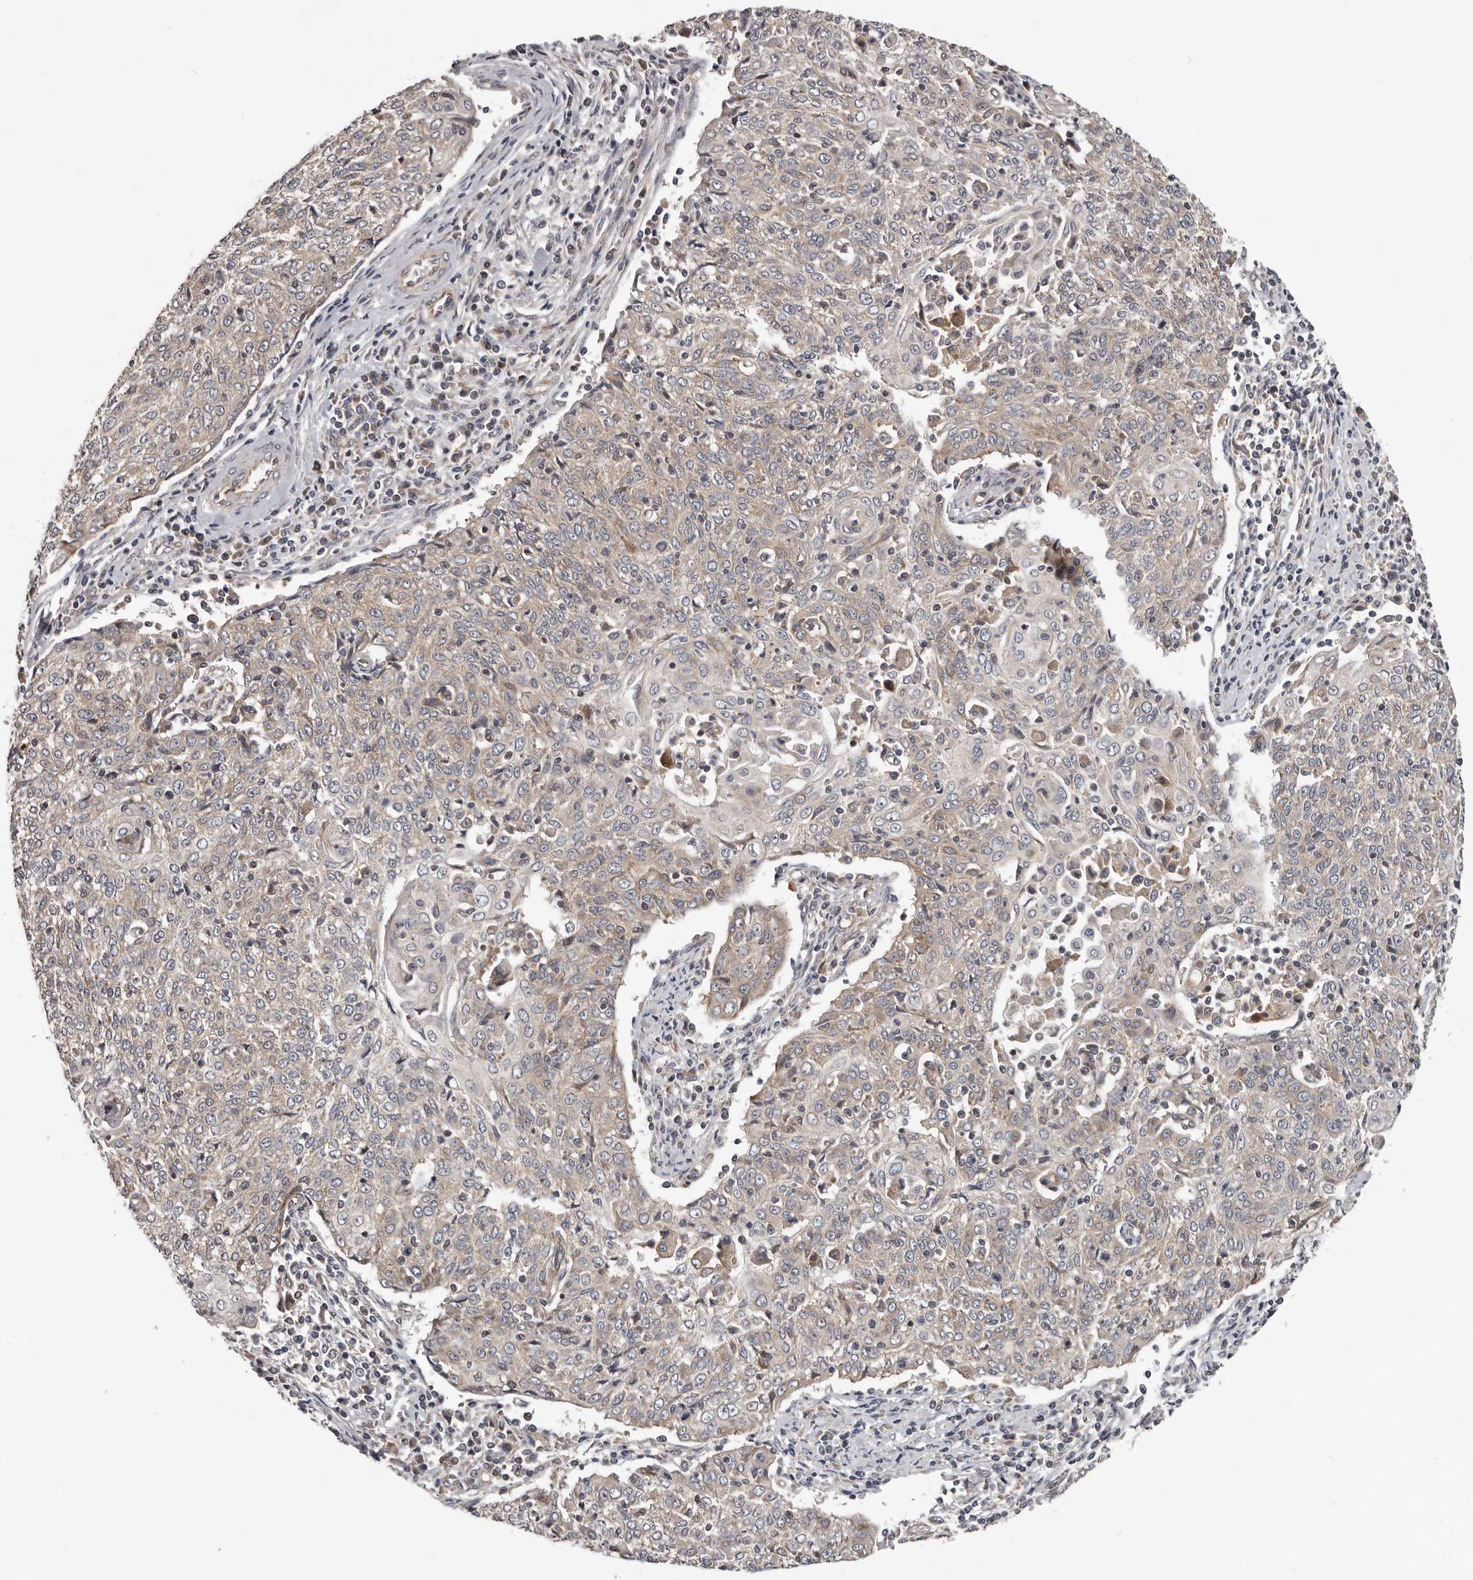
{"staining": {"intensity": "weak", "quantity": "<25%", "location": "cytoplasmic/membranous"}, "tissue": "cervical cancer", "cell_type": "Tumor cells", "image_type": "cancer", "snomed": [{"axis": "morphology", "description": "Squamous cell carcinoma, NOS"}, {"axis": "topography", "description": "Cervix"}], "caption": "This is an IHC image of cervical cancer (squamous cell carcinoma). There is no staining in tumor cells.", "gene": "VPS37A", "patient": {"sex": "female", "age": 48}}